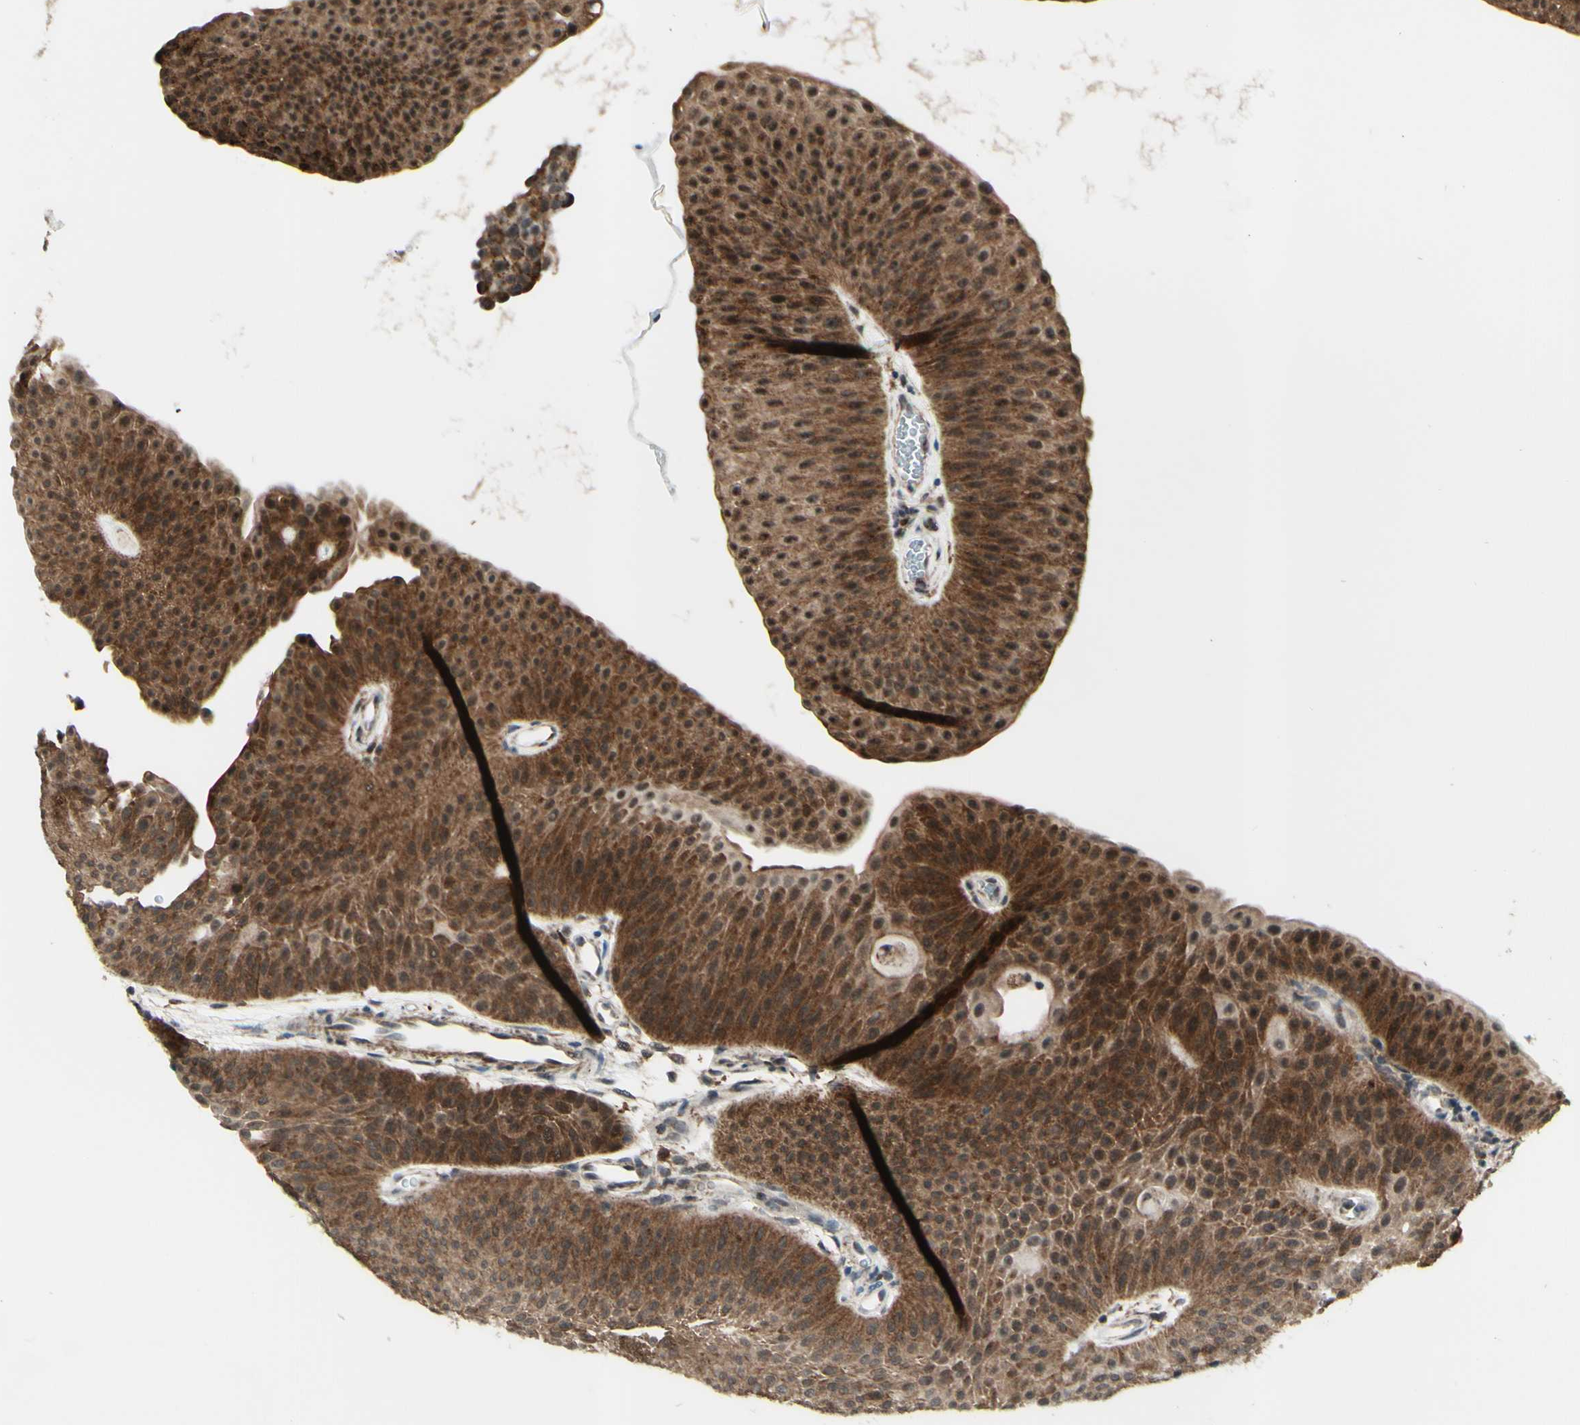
{"staining": {"intensity": "strong", "quantity": ">75%", "location": "cytoplasmic/membranous"}, "tissue": "urothelial cancer", "cell_type": "Tumor cells", "image_type": "cancer", "snomed": [{"axis": "morphology", "description": "Urothelial carcinoma, Low grade"}, {"axis": "topography", "description": "Urinary bladder"}], "caption": "Immunohistochemistry photomicrograph of human urothelial cancer stained for a protein (brown), which displays high levels of strong cytoplasmic/membranous positivity in approximately >75% of tumor cells.", "gene": "DHRS3", "patient": {"sex": "female", "age": 60}}